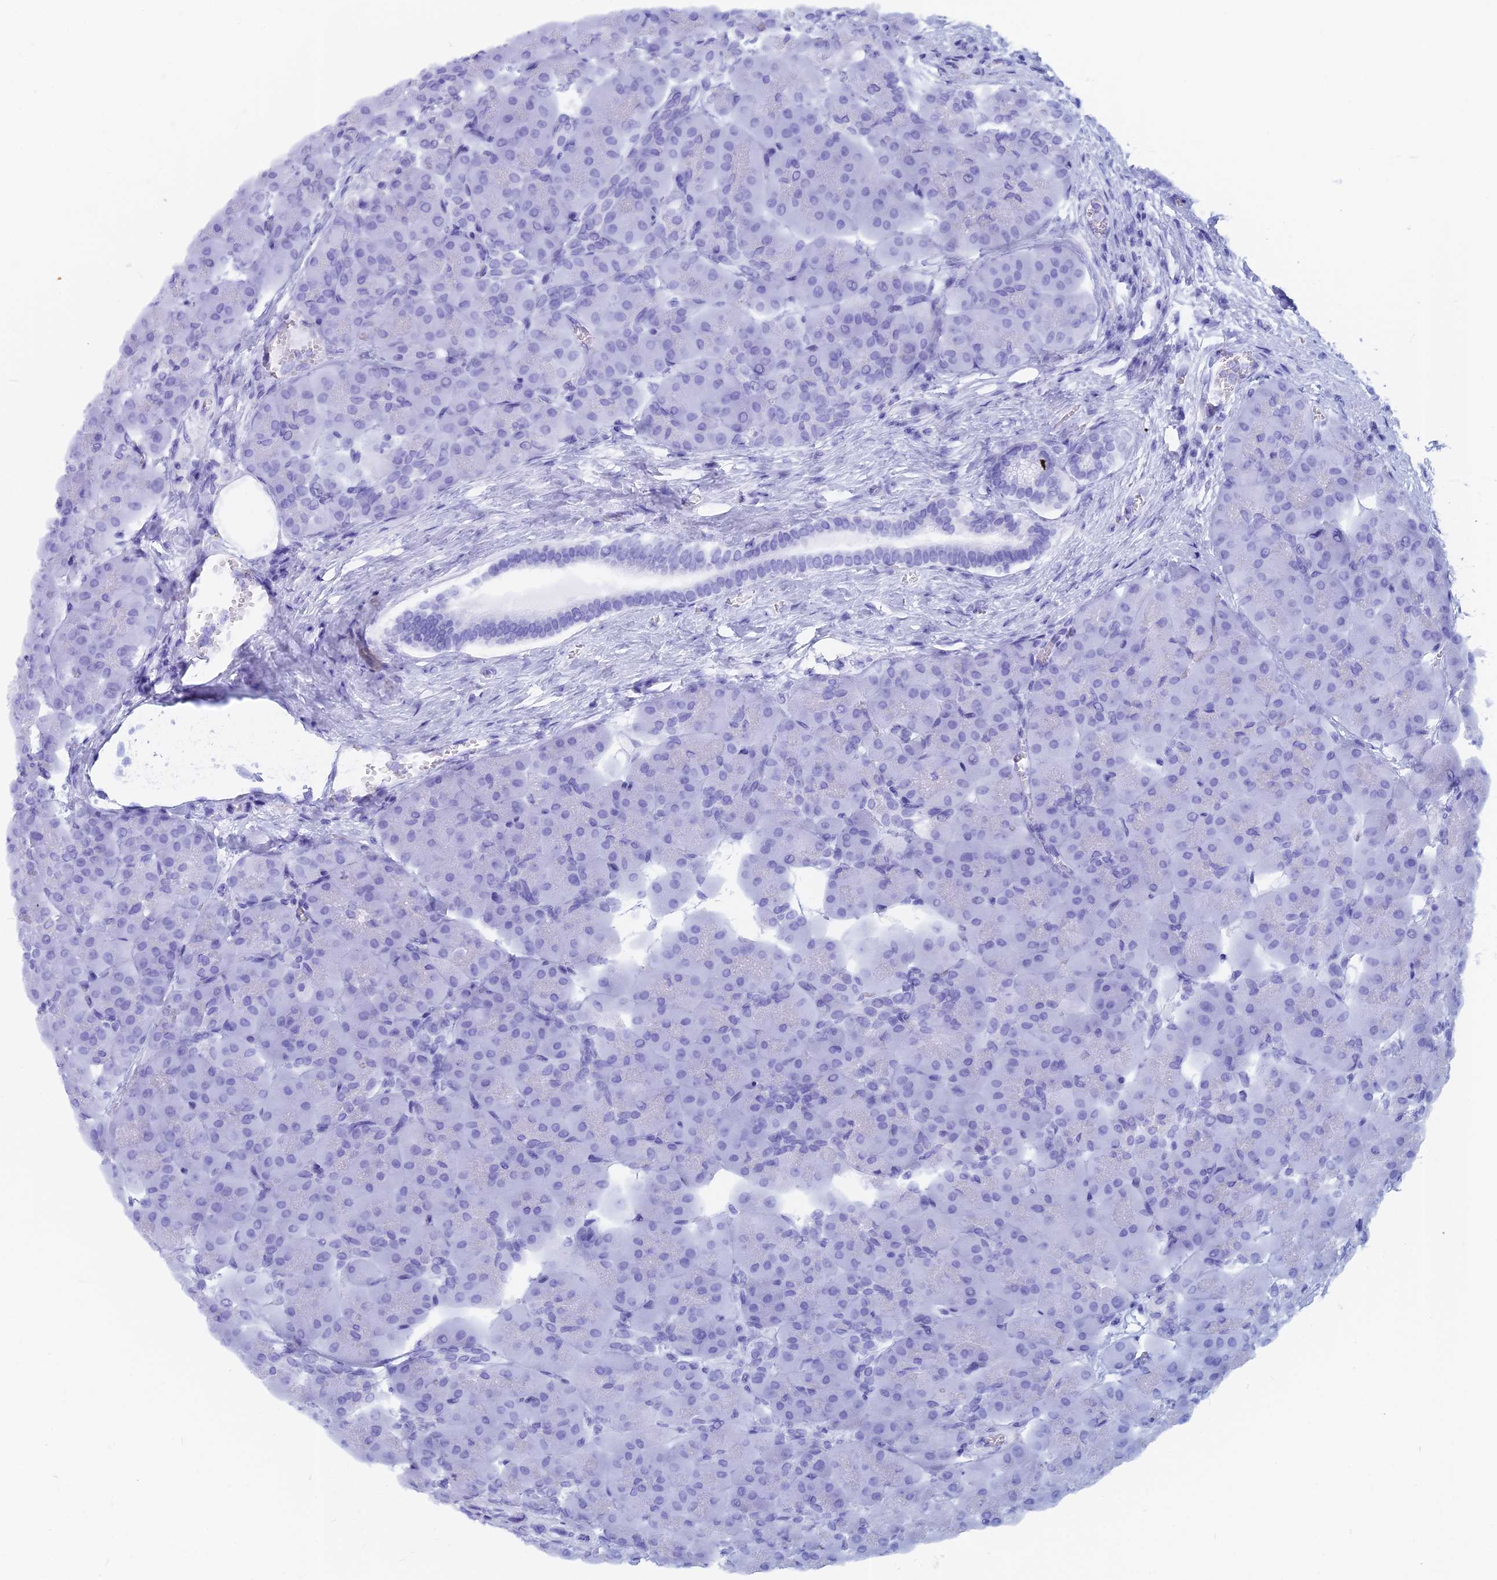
{"staining": {"intensity": "negative", "quantity": "none", "location": "none"}, "tissue": "pancreas", "cell_type": "Exocrine glandular cells", "image_type": "normal", "snomed": [{"axis": "morphology", "description": "Normal tissue, NOS"}, {"axis": "topography", "description": "Pancreas"}], "caption": "Immunohistochemistry of normal pancreas displays no staining in exocrine glandular cells.", "gene": "CAPS", "patient": {"sex": "male", "age": 66}}